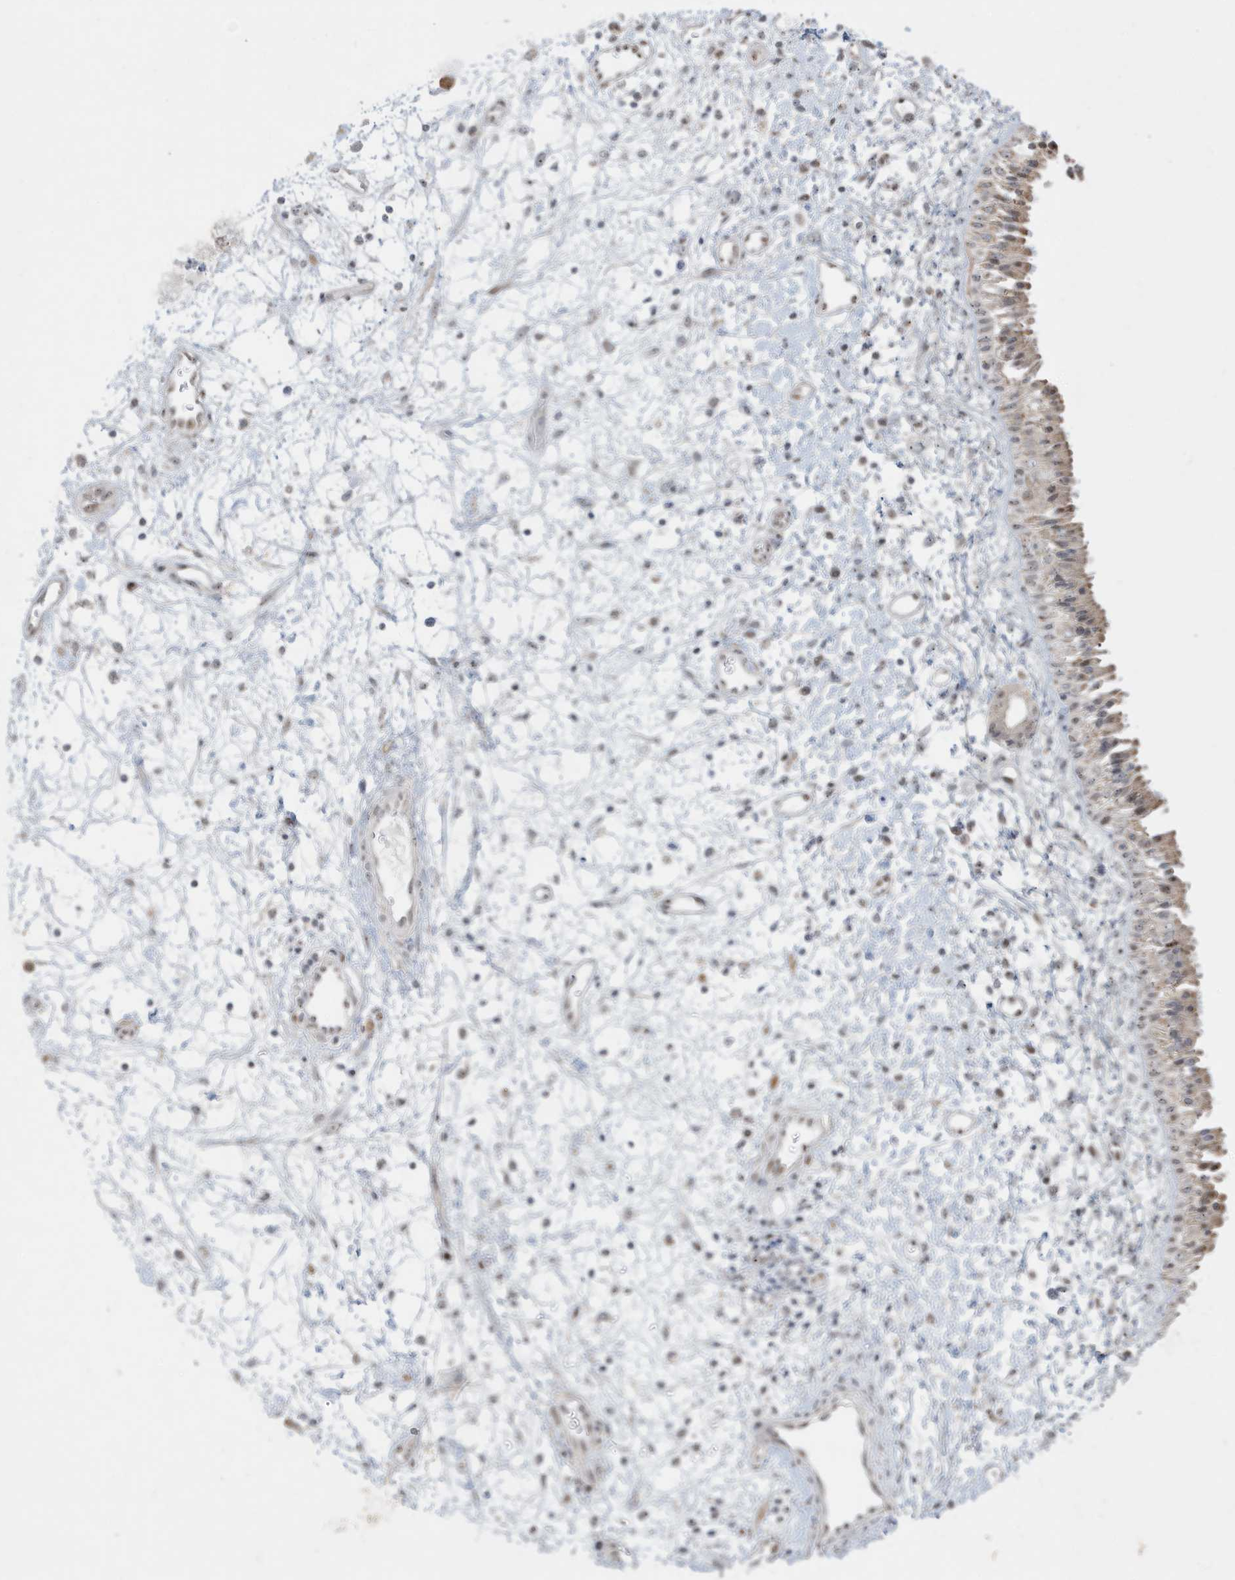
{"staining": {"intensity": "moderate", "quantity": "25%-75%", "location": "cytoplasmic/membranous"}, "tissue": "nasopharynx", "cell_type": "Respiratory epithelial cells", "image_type": "normal", "snomed": [{"axis": "morphology", "description": "Normal tissue, NOS"}, {"axis": "topography", "description": "Nasopharynx"}], "caption": "A brown stain labels moderate cytoplasmic/membranous staining of a protein in respiratory epithelial cells of benign nasopharynx.", "gene": "FNDC1", "patient": {"sex": "male", "age": 22}}